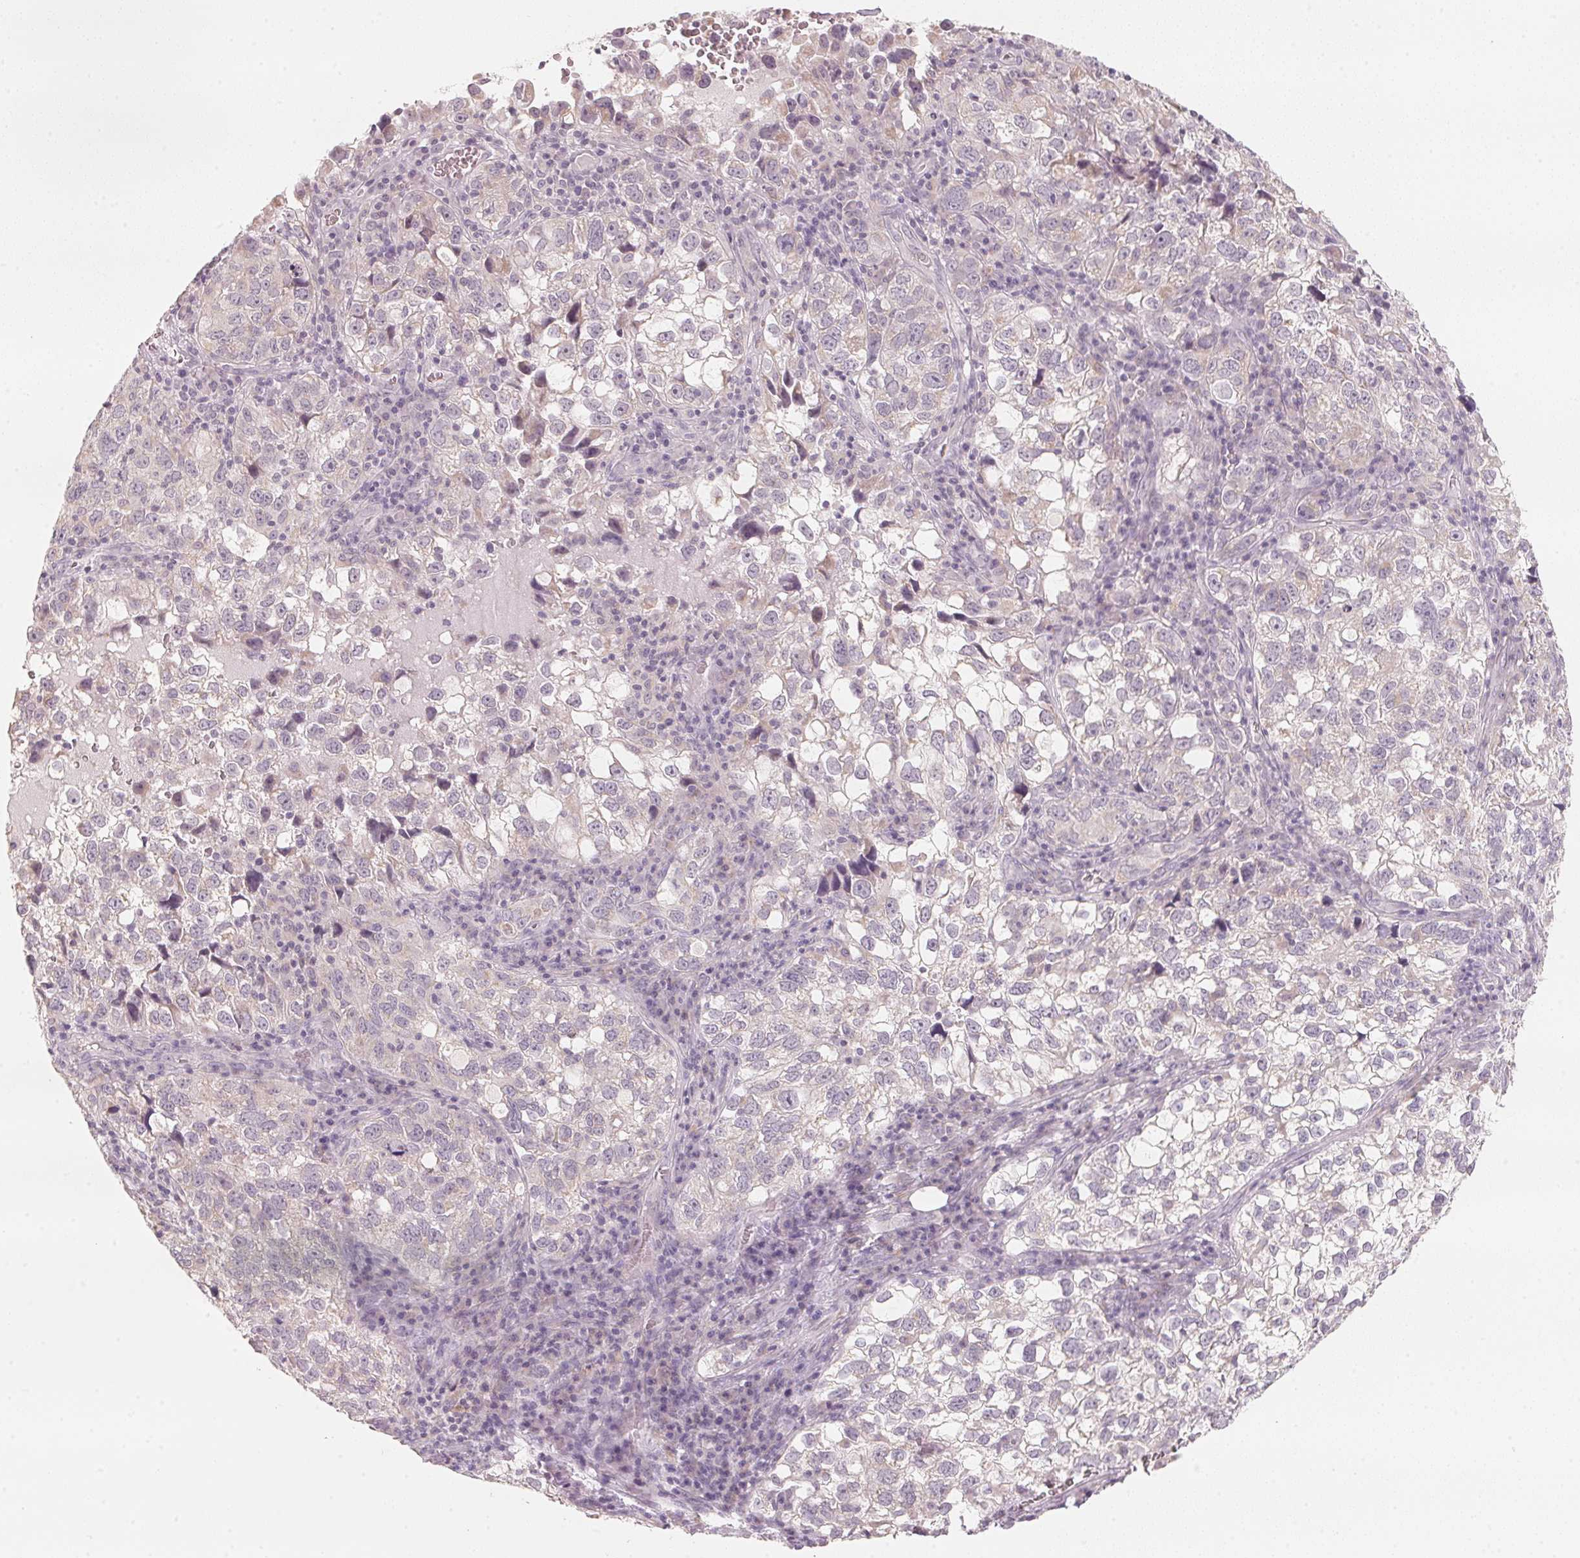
{"staining": {"intensity": "negative", "quantity": "none", "location": "none"}, "tissue": "cervical cancer", "cell_type": "Tumor cells", "image_type": "cancer", "snomed": [{"axis": "morphology", "description": "Squamous cell carcinoma, NOS"}, {"axis": "topography", "description": "Cervix"}], "caption": "This is a photomicrograph of IHC staining of cervical squamous cell carcinoma, which shows no expression in tumor cells.", "gene": "ANKRD31", "patient": {"sex": "female", "age": 55}}